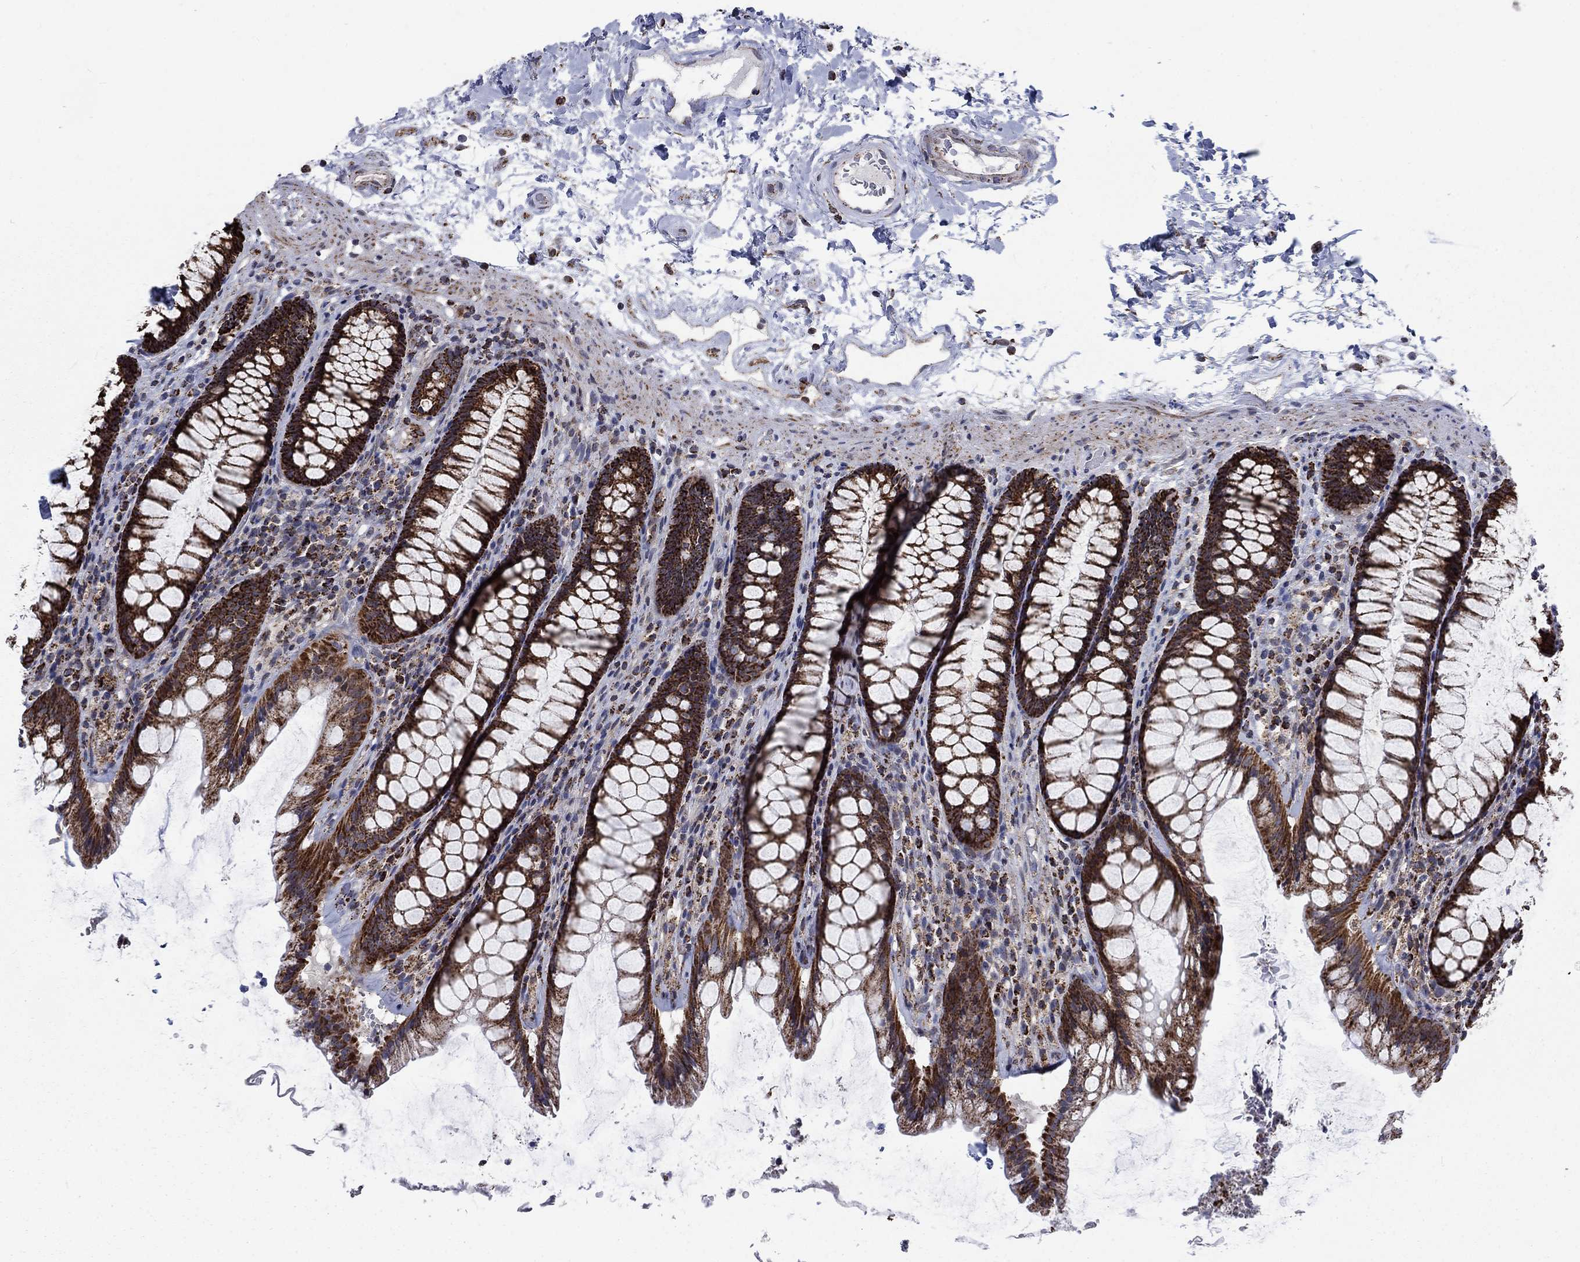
{"staining": {"intensity": "strong", "quantity": ">75%", "location": "cytoplasmic/membranous"}, "tissue": "rectum", "cell_type": "Glandular cells", "image_type": "normal", "snomed": [{"axis": "morphology", "description": "Normal tissue, NOS"}, {"axis": "topography", "description": "Rectum"}], "caption": "The immunohistochemical stain labels strong cytoplasmic/membranous positivity in glandular cells of unremarkable rectum. (brown staining indicates protein expression, while blue staining denotes nuclei).", "gene": "MOAP1", "patient": {"sex": "male", "age": 72}}